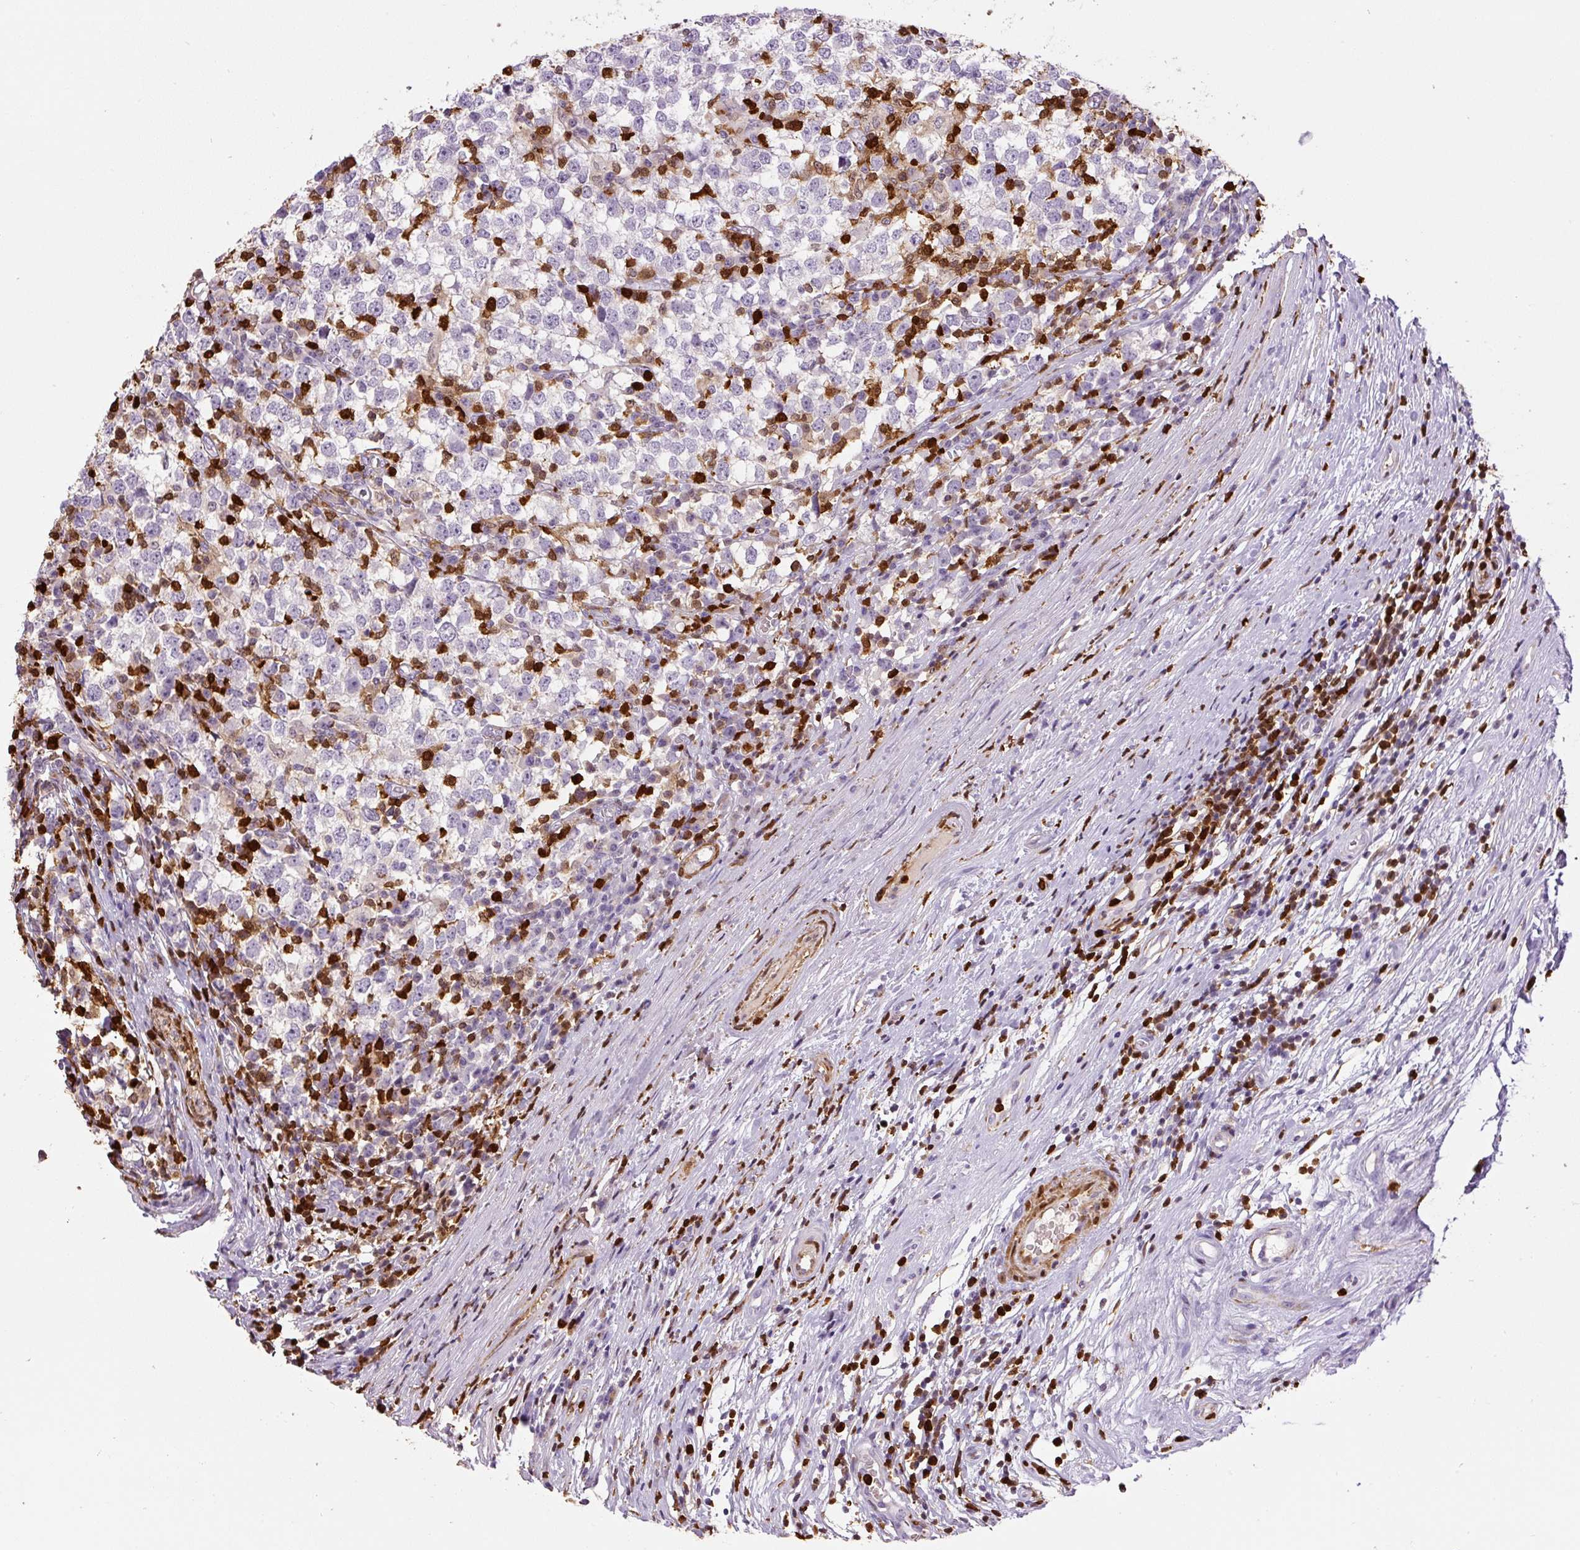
{"staining": {"intensity": "negative", "quantity": "none", "location": "none"}, "tissue": "testis cancer", "cell_type": "Tumor cells", "image_type": "cancer", "snomed": [{"axis": "morphology", "description": "Seminoma, NOS"}, {"axis": "topography", "description": "Testis"}], "caption": "The image displays no staining of tumor cells in seminoma (testis).", "gene": "S100A4", "patient": {"sex": "male", "age": 65}}